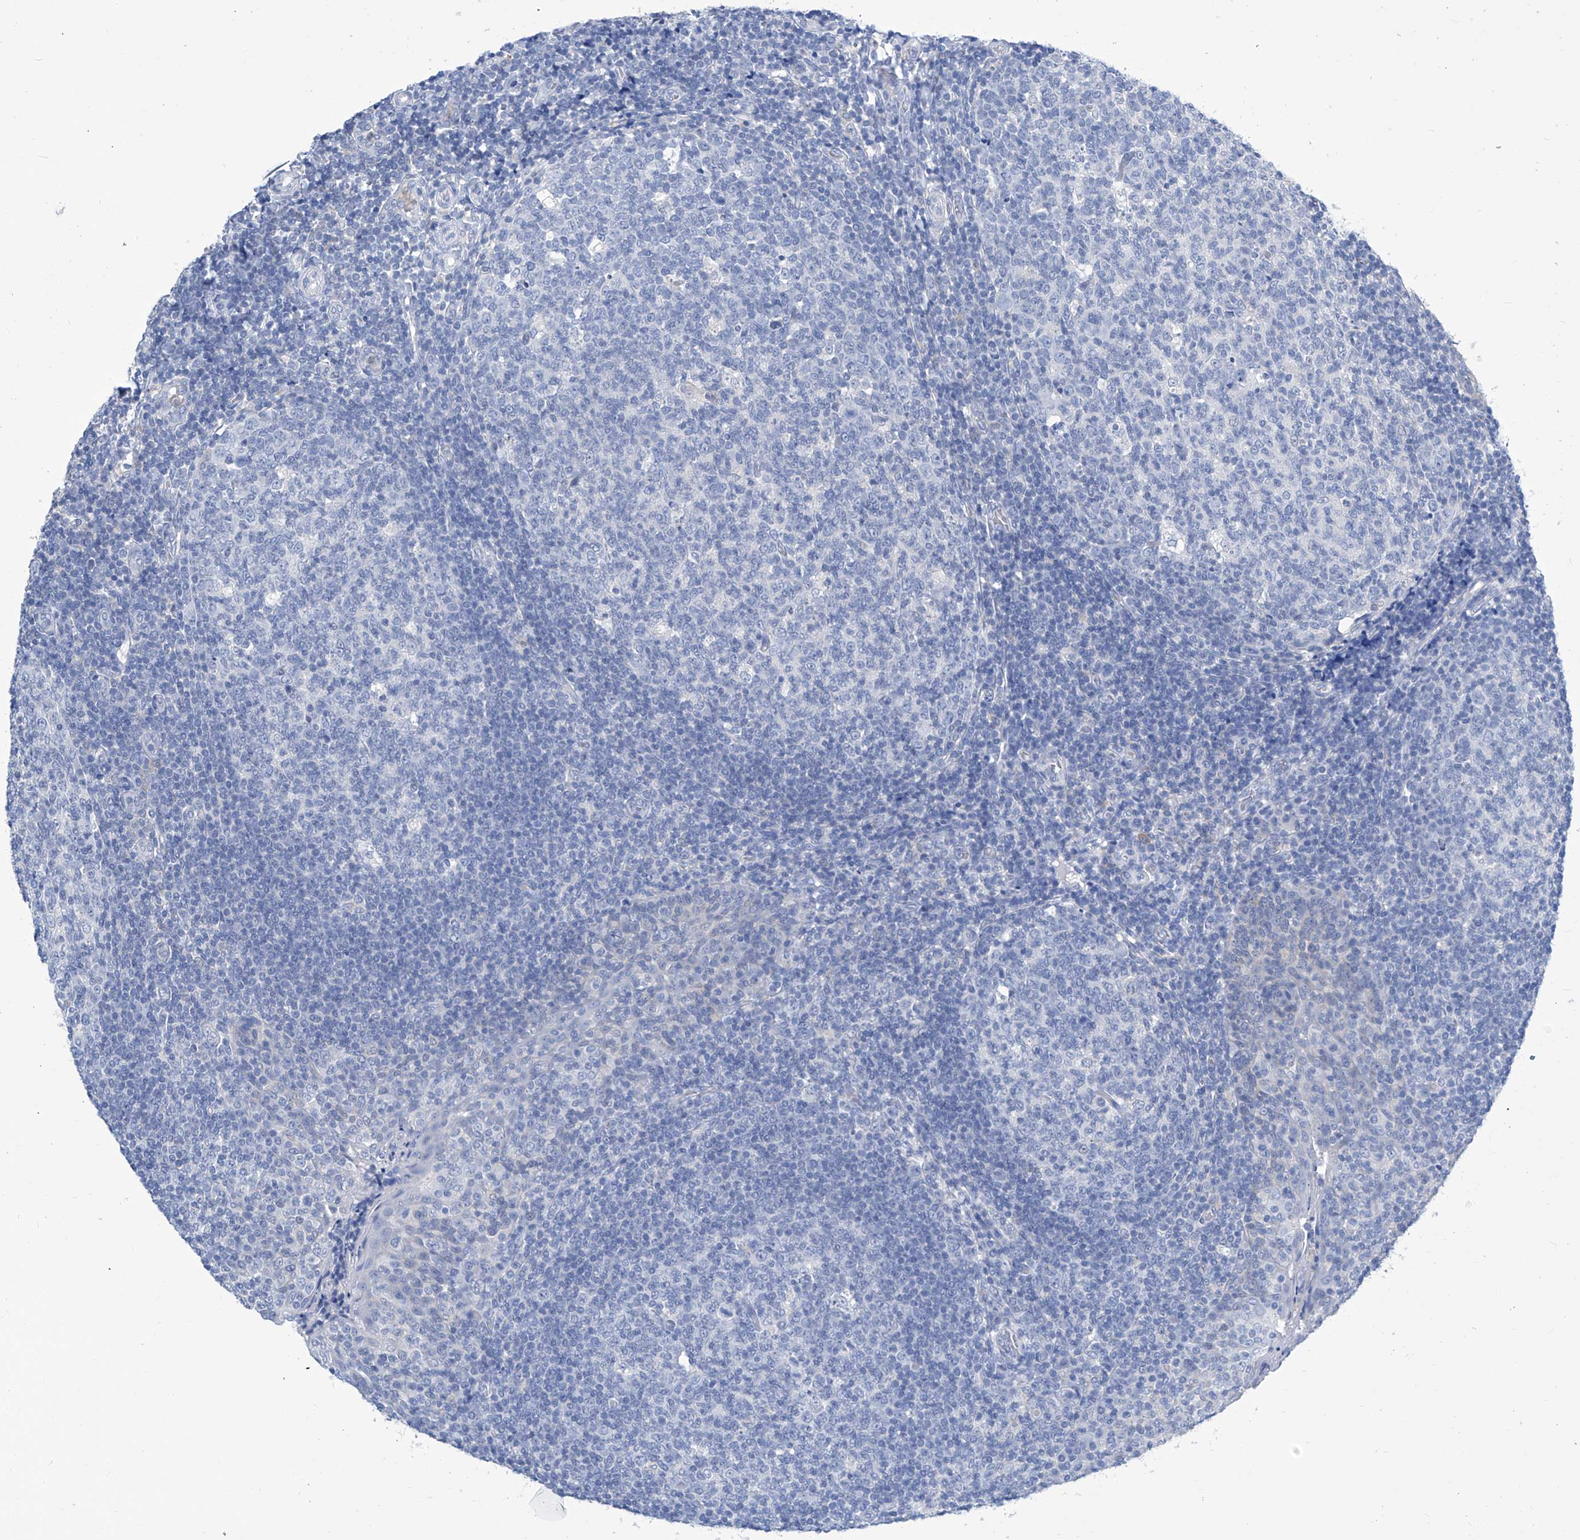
{"staining": {"intensity": "negative", "quantity": "none", "location": "none"}, "tissue": "tonsil", "cell_type": "Germinal center cells", "image_type": "normal", "snomed": [{"axis": "morphology", "description": "Normal tissue, NOS"}, {"axis": "topography", "description": "Tonsil"}], "caption": "Germinal center cells show no significant staining in normal tonsil.", "gene": "IMPA2", "patient": {"sex": "female", "age": 19}}